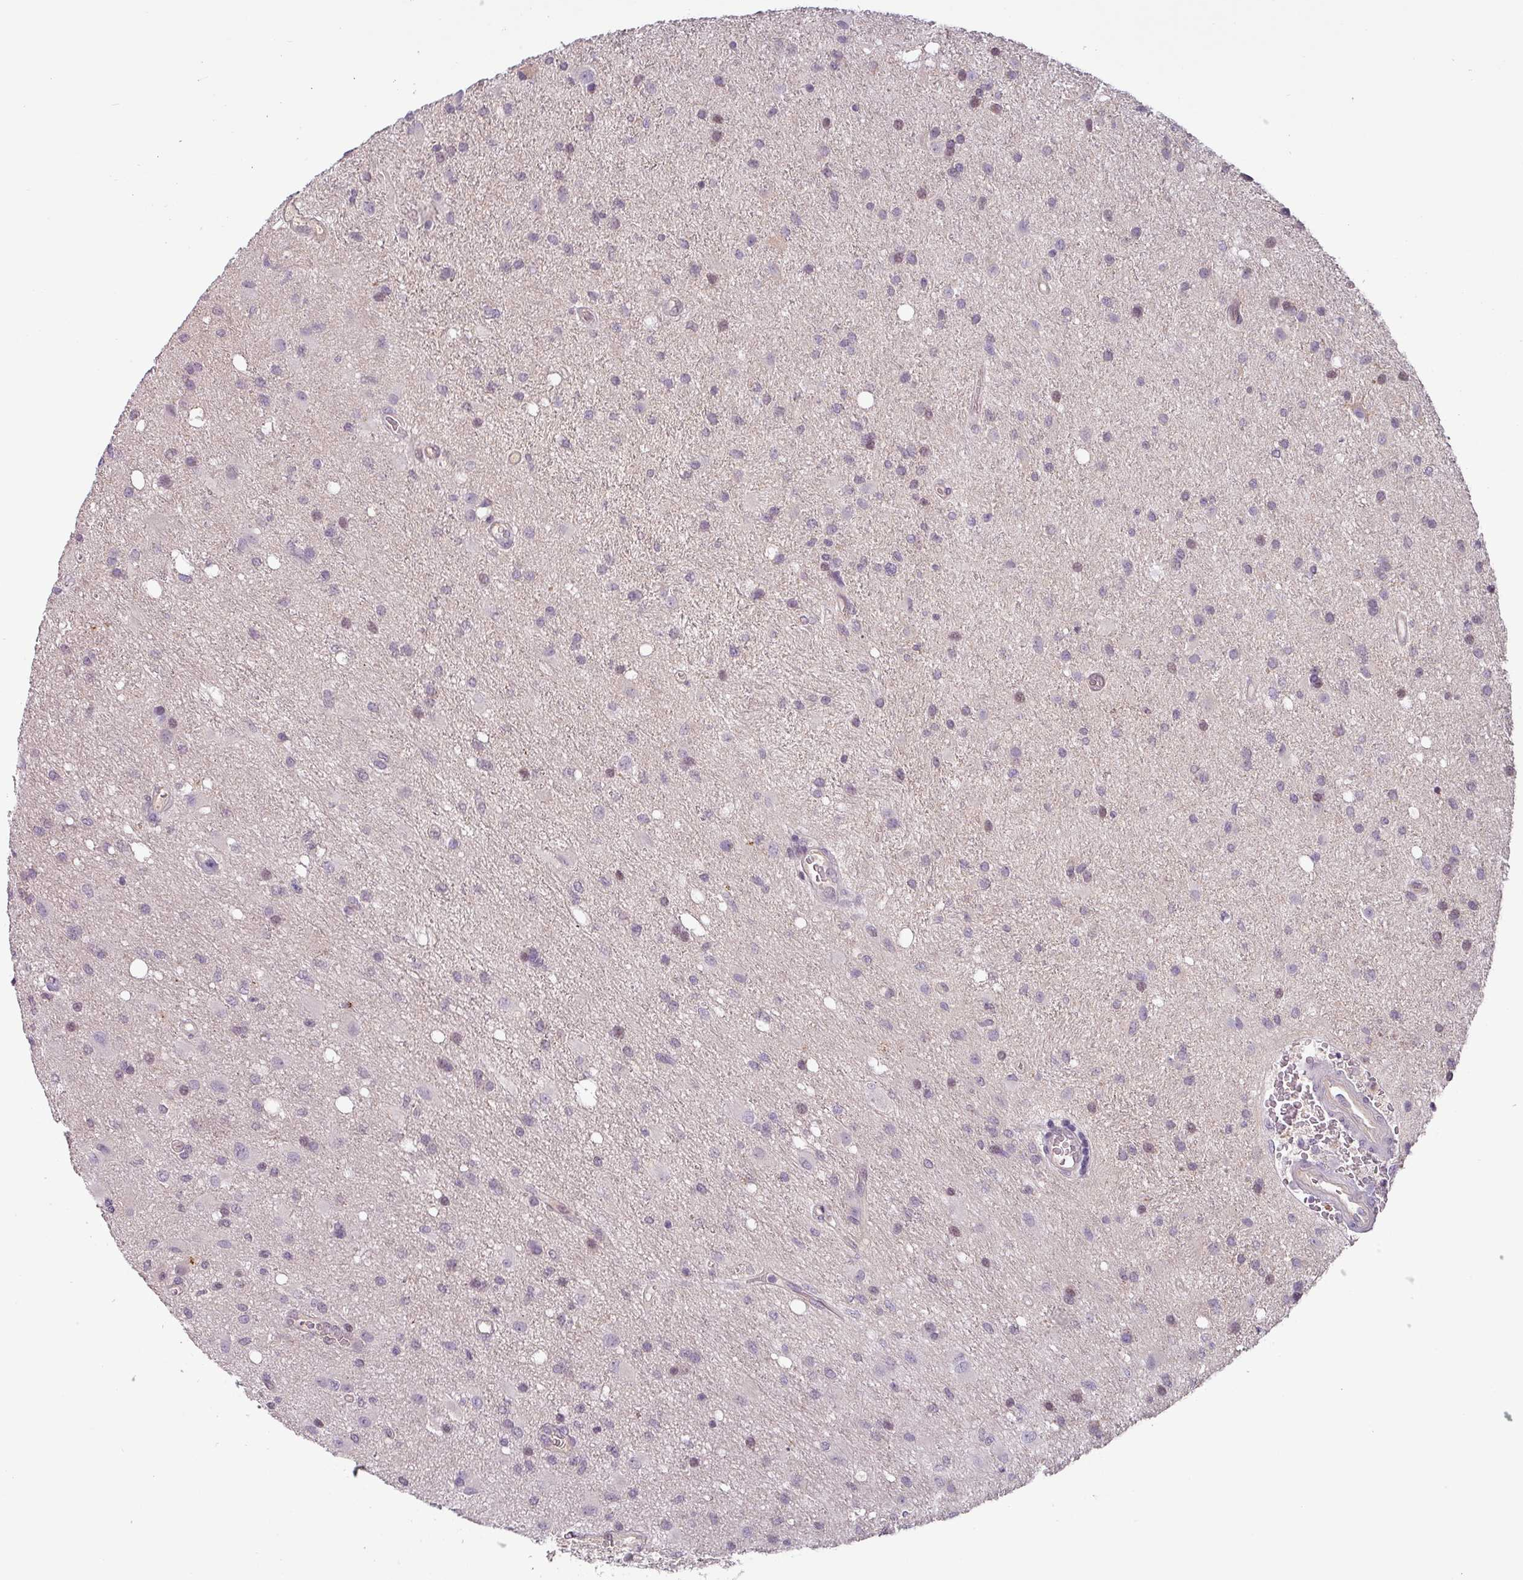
{"staining": {"intensity": "negative", "quantity": "none", "location": "none"}, "tissue": "glioma", "cell_type": "Tumor cells", "image_type": "cancer", "snomed": [{"axis": "morphology", "description": "Glioma, malignant, High grade"}, {"axis": "topography", "description": "Brain"}], "caption": "Tumor cells are negative for brown protein staining in glioma.", "gene": "SLC5A10", "patient": {"sex": "male", "age": 67}}